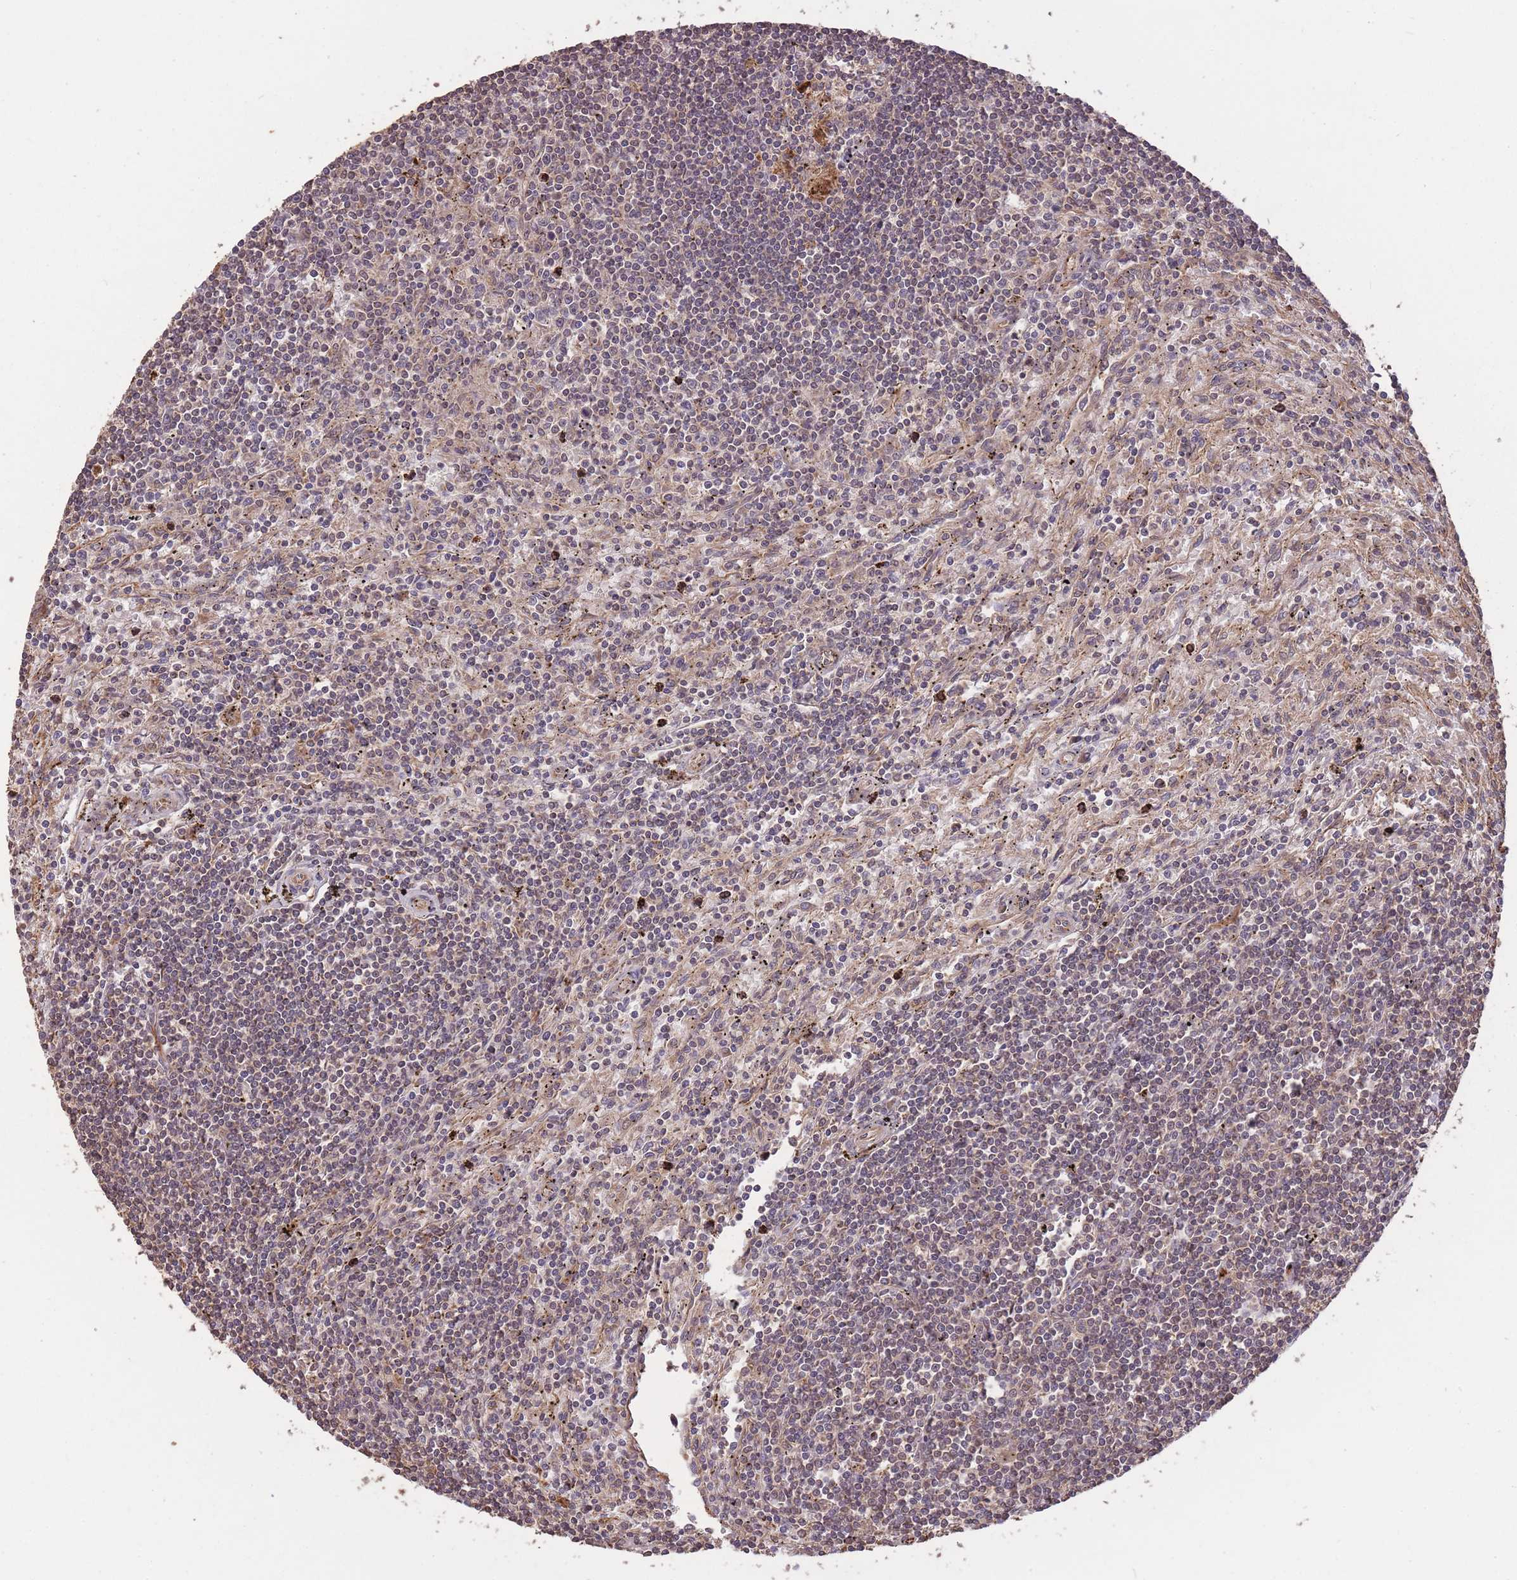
{"staining": {"intensity": "negative", "quantity": "none", "location": "none"}, "tissue": "lymphoma", "cell_type": "Tumor cells", "image_type": "cancer", "snomed": [{"axis": "morphology", "description": "Malignant lymphoma, non-Hodgkin's type, Low grade"}, {"axis": "topography", "description": "Spleen"}], "caption": "High power microscopy image of an immunohistochemistry (IHC) histopathology image of low-grade malignant lymphoma, non-Hodgkin's type, revealing no significant staining in tumor cells.", "gene": "ERBB3", "patient": {"sex": "male", "age": 76}}